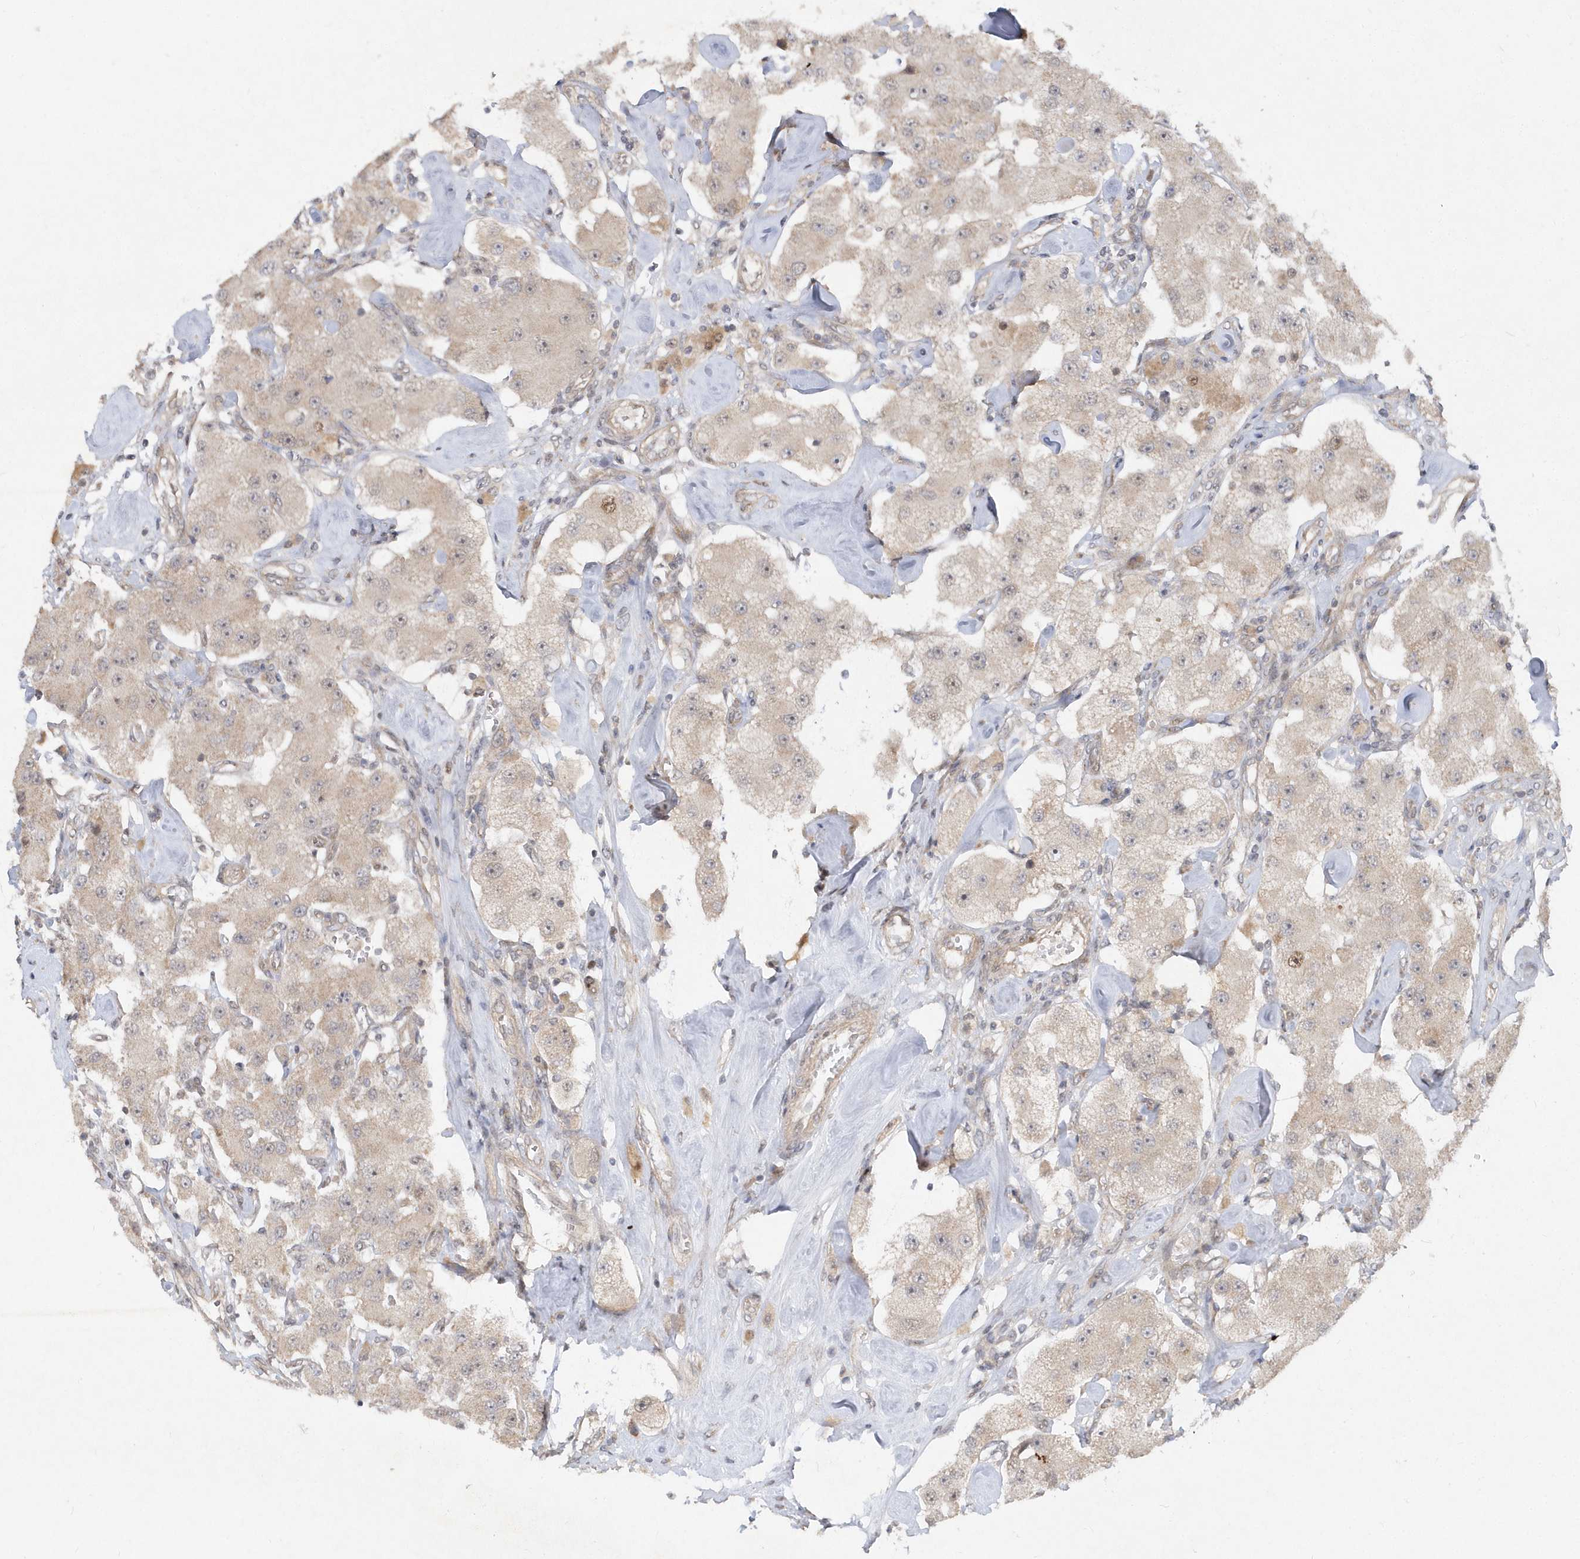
{"staining": {"intensity": "weak", "quantity": "<25%", "location": "cytoplasmic/membranous"}, "tissue": "carcinoid", "cell_type": "Tumor cells", "image_type": "cancer", "snomed": [{"axis": "morphology", "description": "Carcinoid, malignant, NOS"}, {"axis": "topography", "description": "Pancreas"}], "caption": "A micrograph of carcinoid stained for a protein shows no brown staining in tumor cells. (DAB (3,3'-diaminobenzidine) immunohistochemistry with hematoxylin counter stain).", "gene": "MXI1", "patient": {"sex": "male", "age": 41}}